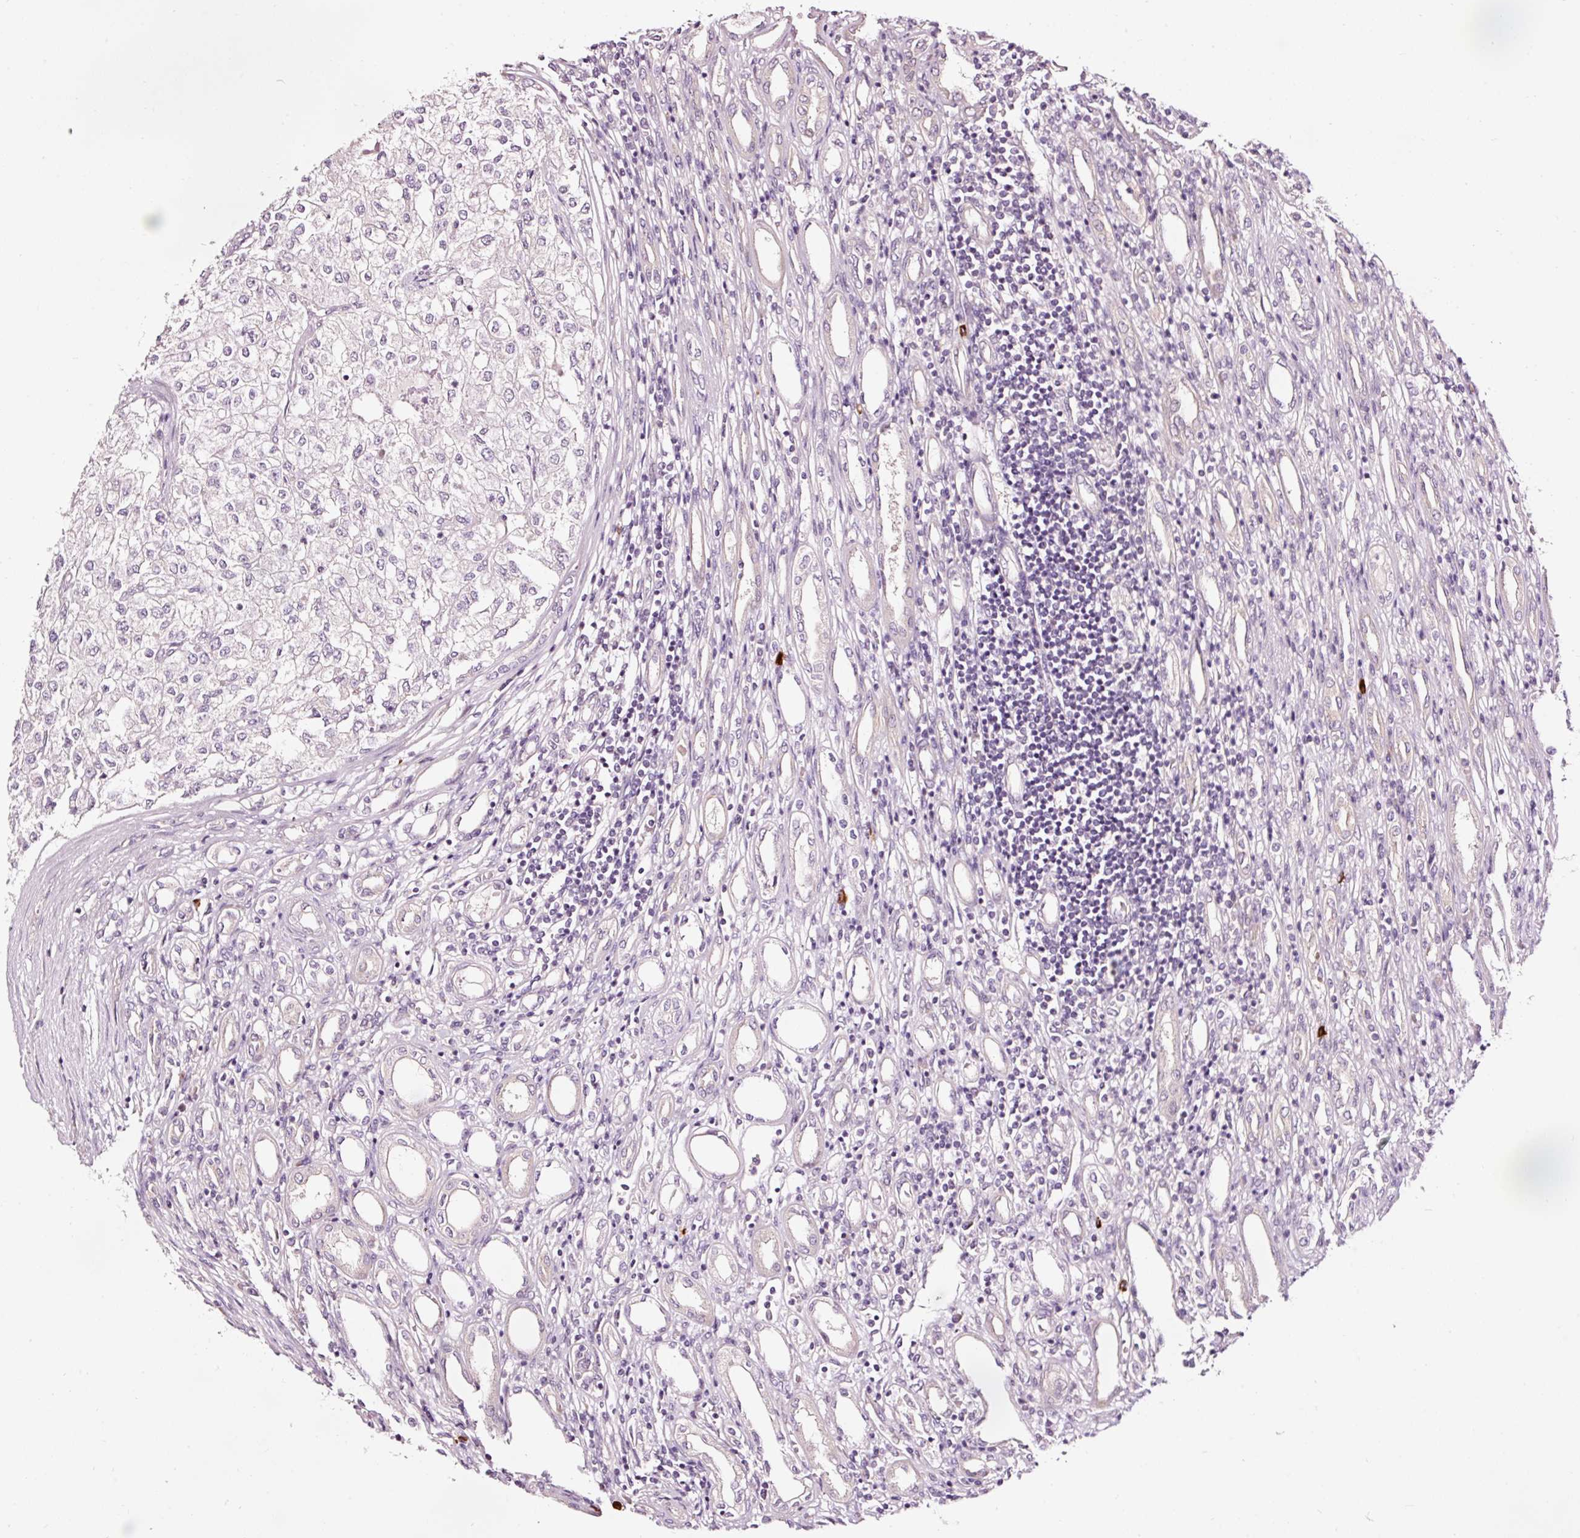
{"staining": {"intensity": "negative", "quantity": "none", "location": "none"}, "tissue": "renal cancer", "cell_type": "Tumor cells", "image_type": "cancer", "snomed": [{"axis": "morphology", "description": "Adenocarcinoma, NOS"}, {"axis": "topography", "description": "Kidney"}], "caption": "The image shows no staining of tumor cells in renal adenocarcinoma.", "gene": "UTP14A", "patient": {"sex": "female", "age": 54}}